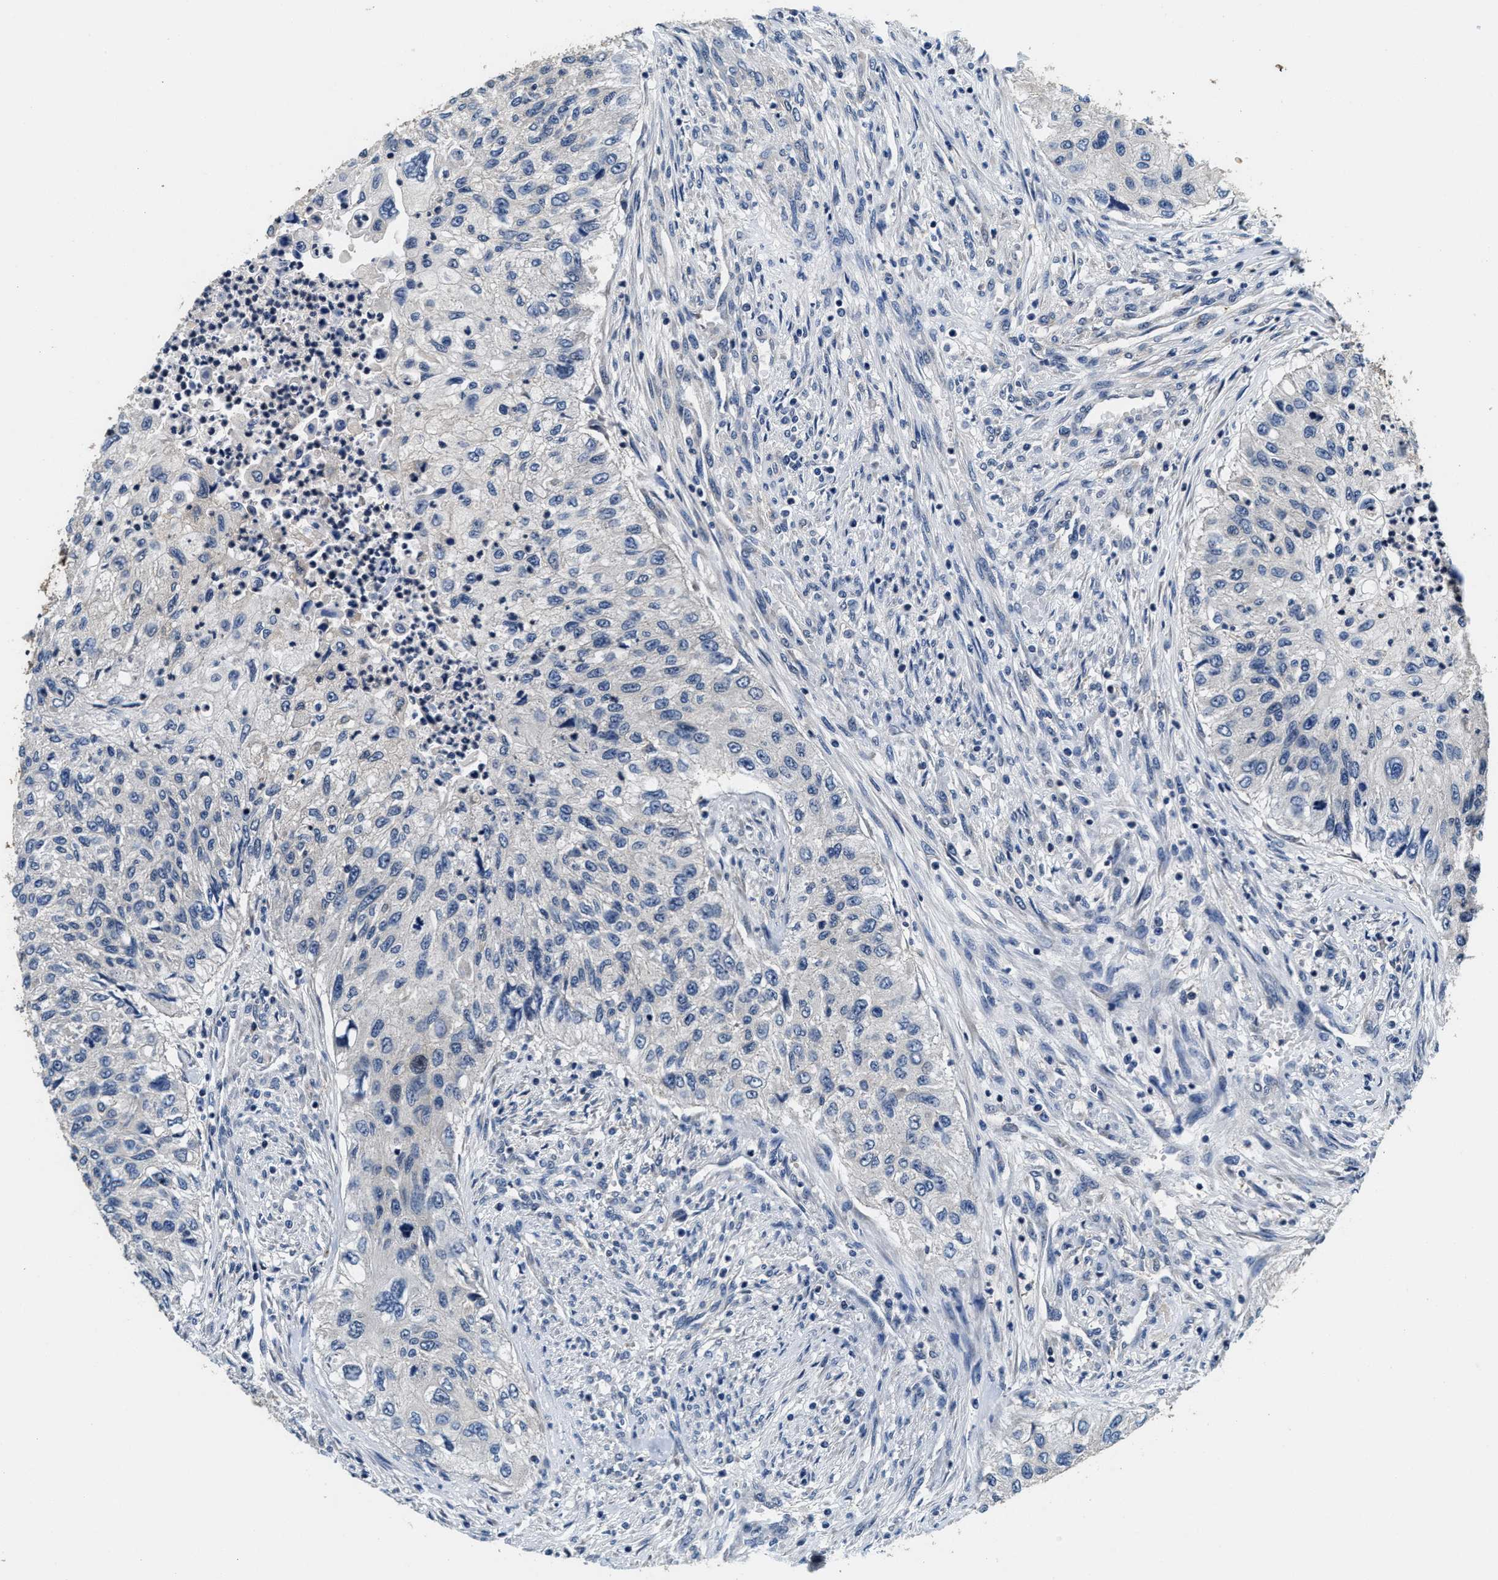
{"staining": {"intensity": "negative", "quantity": "none", "location": "none"}, "tissue": "urothelial cancer", "cell_type": "Tumor cells", "image_type": "cancer", "snomed": [{"axis": "morphology", "description": "Urothelial carcinoma, High grade"}, {"axis": "topography", "description": "Urinary bladder"}], "caption": "Immunohistochemical staining of human urothelial cancer shows no significant staining in tumor cells. (Brightfield microscopy of DAB (3,3'-diaminobenzidine) immunohistochemistry (IHC) at high magnification).", "gene": "PHPT1", "patient": {"sex": "female", "age": 60}}